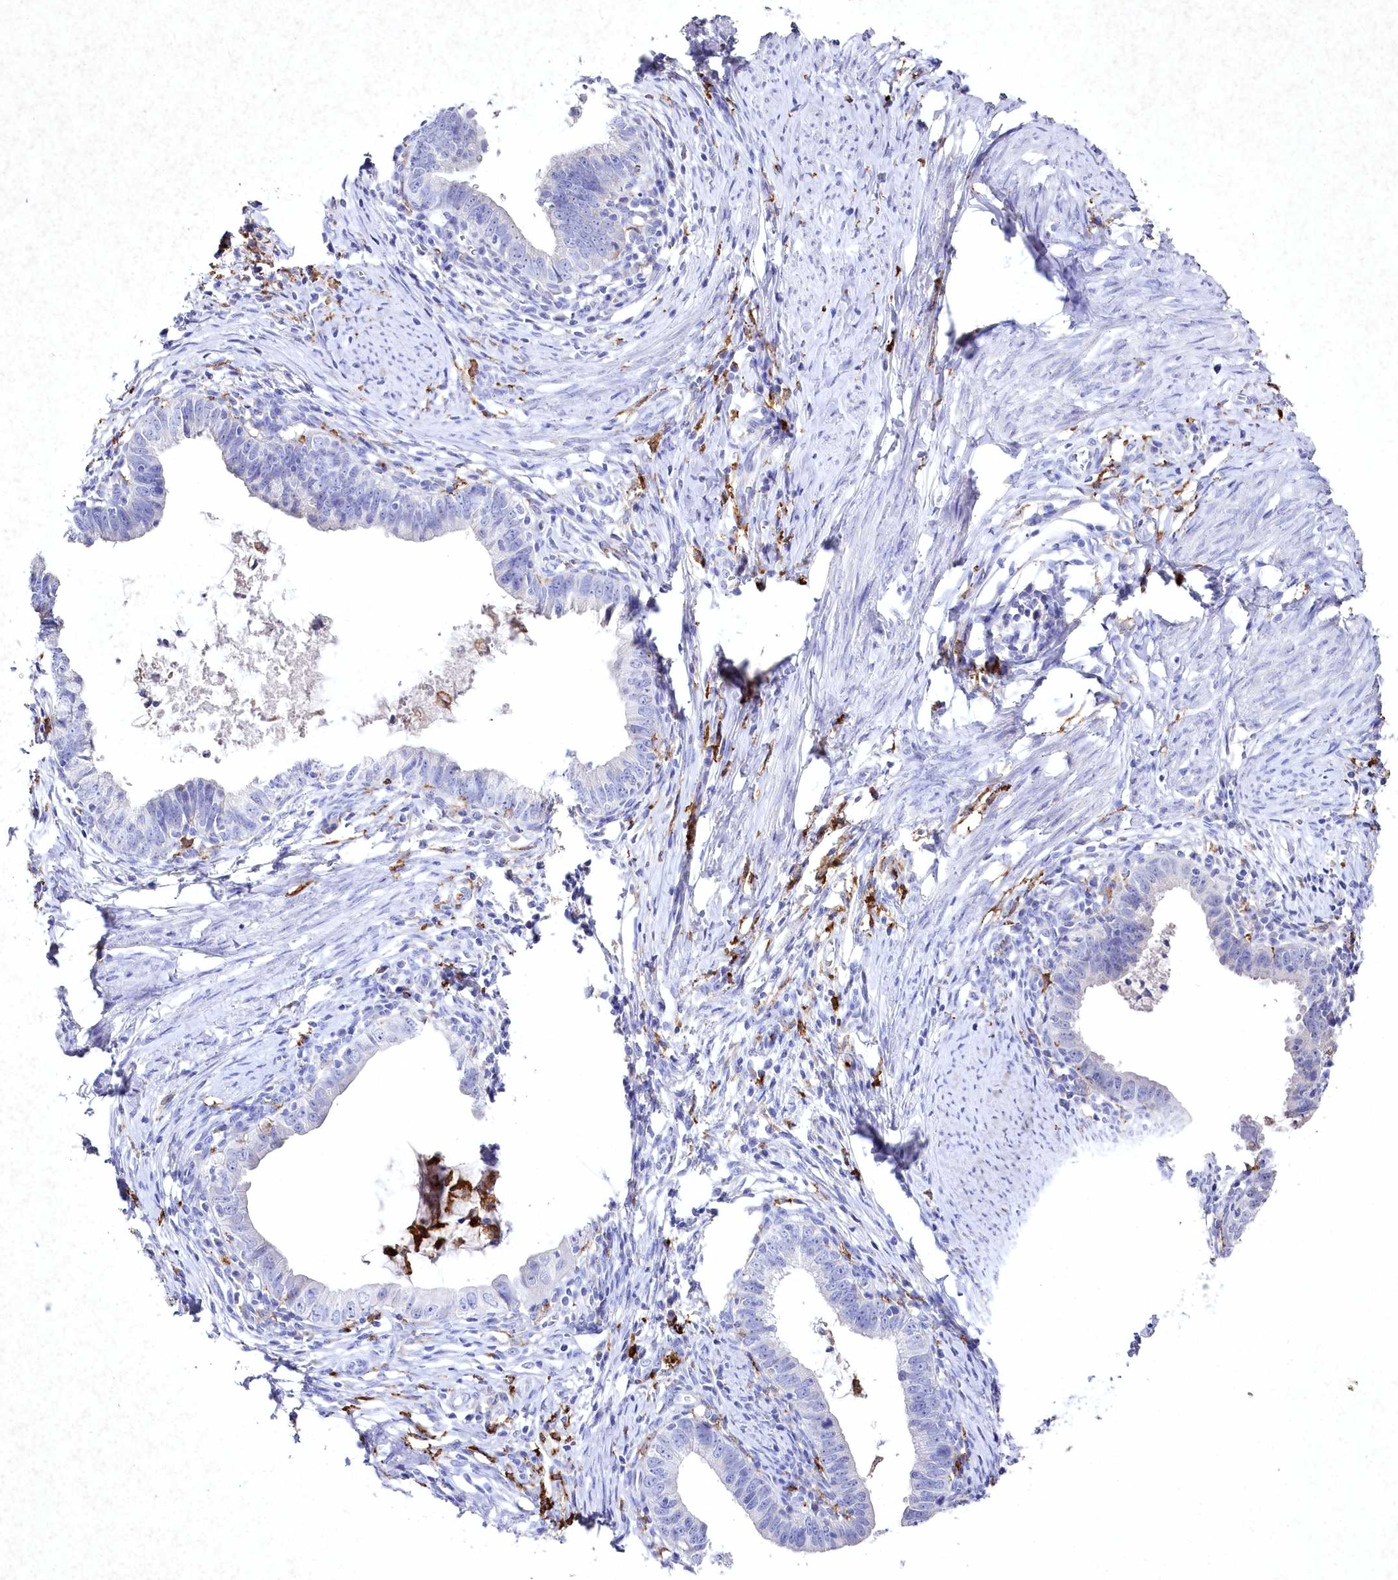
{"staining": {"intensity": "negative", "quantity": "none", "location": "none"}, "tissue": "cervical cancer", "cell_type": "Tumor cells", "image_type": "cancer", "snomed": [{"axis": "morphology", "description": "Adenocarcinoma, NOS"}, {"axis": "topography", "description": "Cervix"}], "caption": "A high-resolution micrograph shows immunohistochemistry (IHC) staining of cervical cancer (adenocarcinoma), which exhibits no significant expression in tumor cells.", "gene": "CLEC4M", "patient": {"sex": "female", "age": 36}}